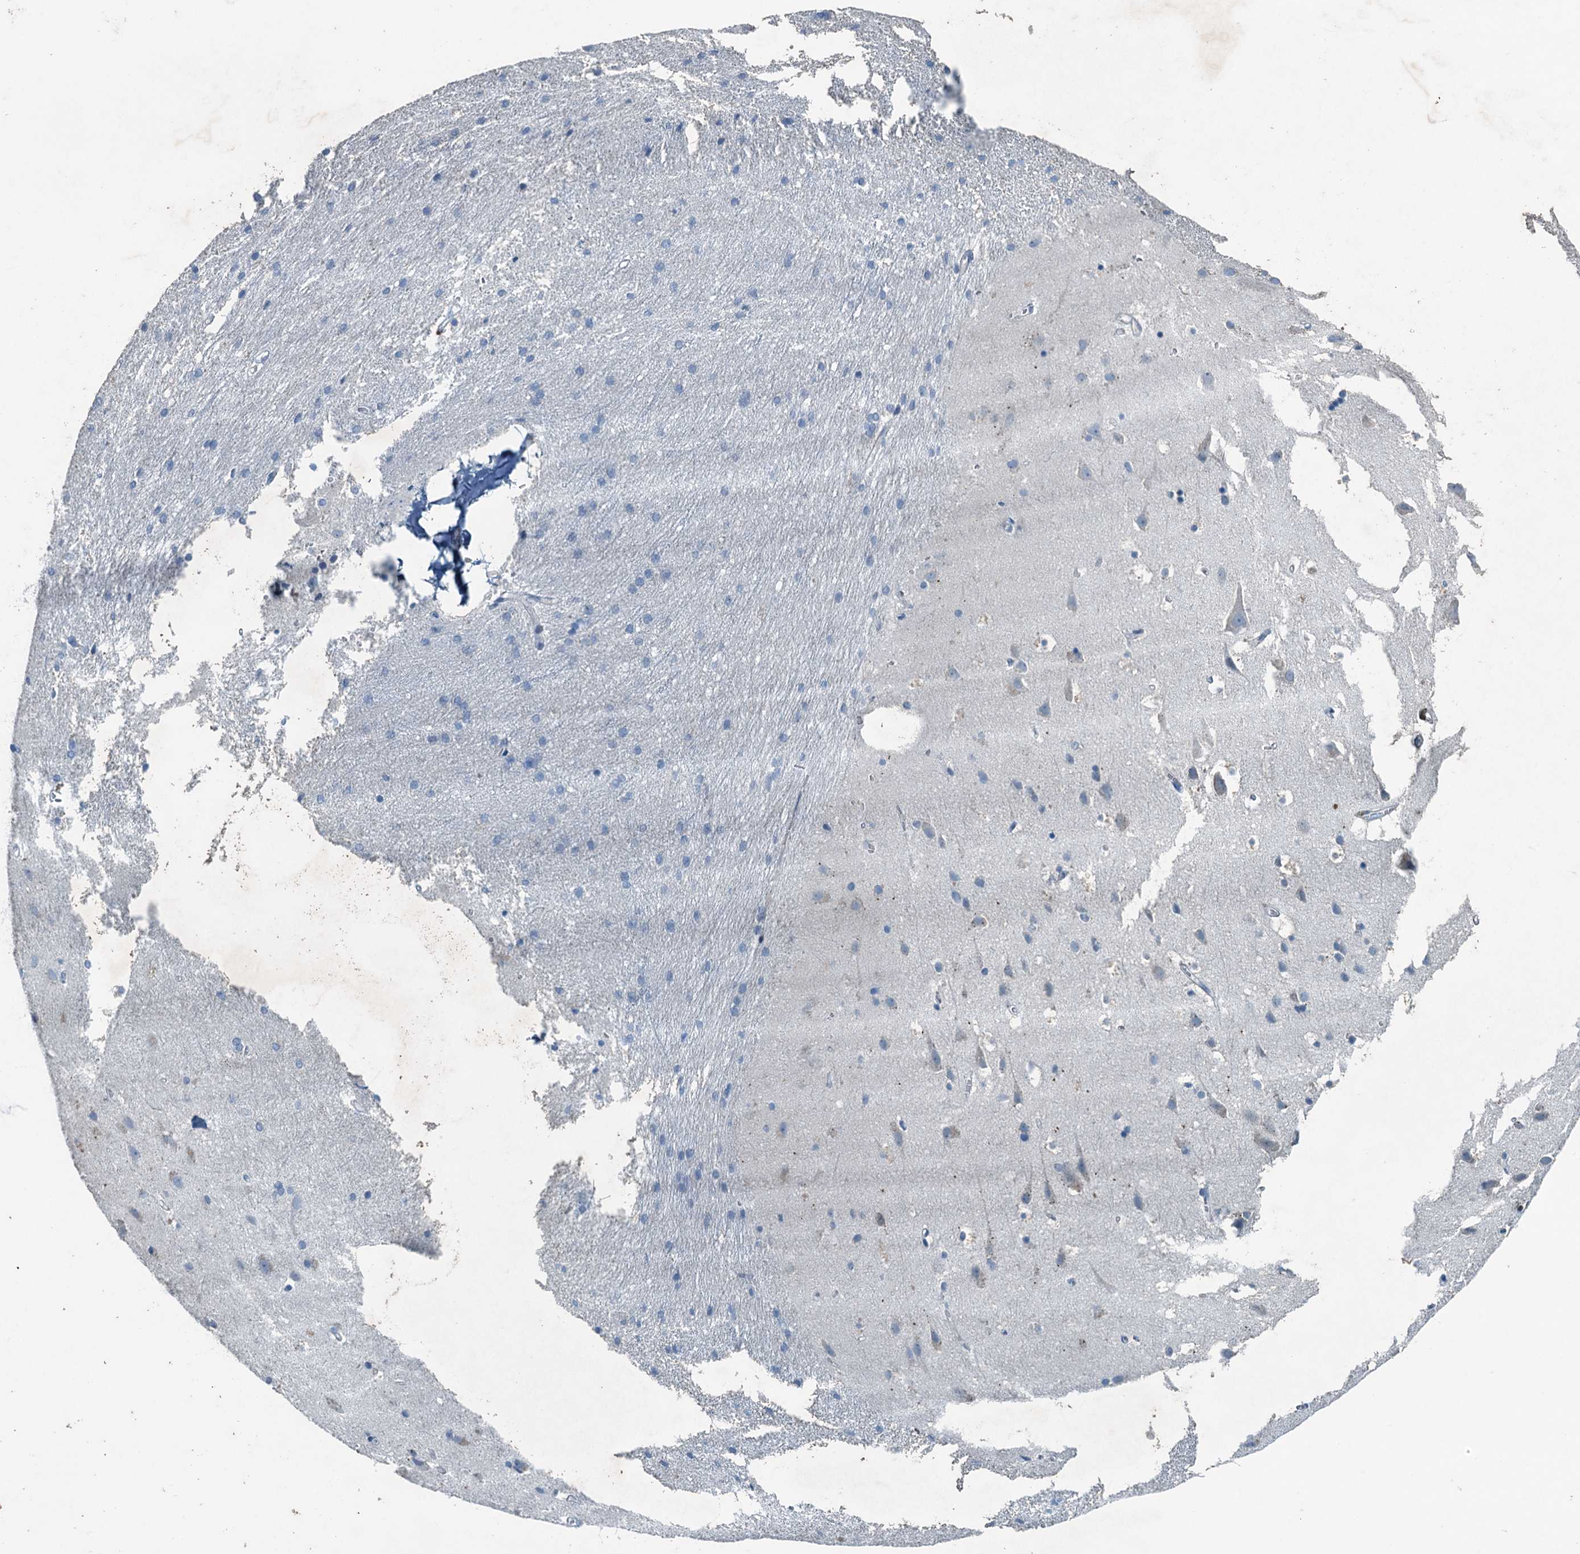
{"staining": {"intensity": "negative", "quantity": "none", "location": "none"}, "tissue": "cerebral cortex", "cell_type": "Endothelial cells", "image_type": "normal", "snomed": [{"axis": "morphology", "description": "Normal tissue, NOS"}, {"axis": "topography", "description": "Cerebral cortex"}], "caption": "The histopathology image displays no staining of endothelial cells in unremarkable cerebral cortex. (DAB (3,3'-diaminobenzidine) immunohistochemistry visualized using brightfield microscopy, high magnification).", "gene": "CBLIF", "patient": {"sex": "male", "age": 54}}